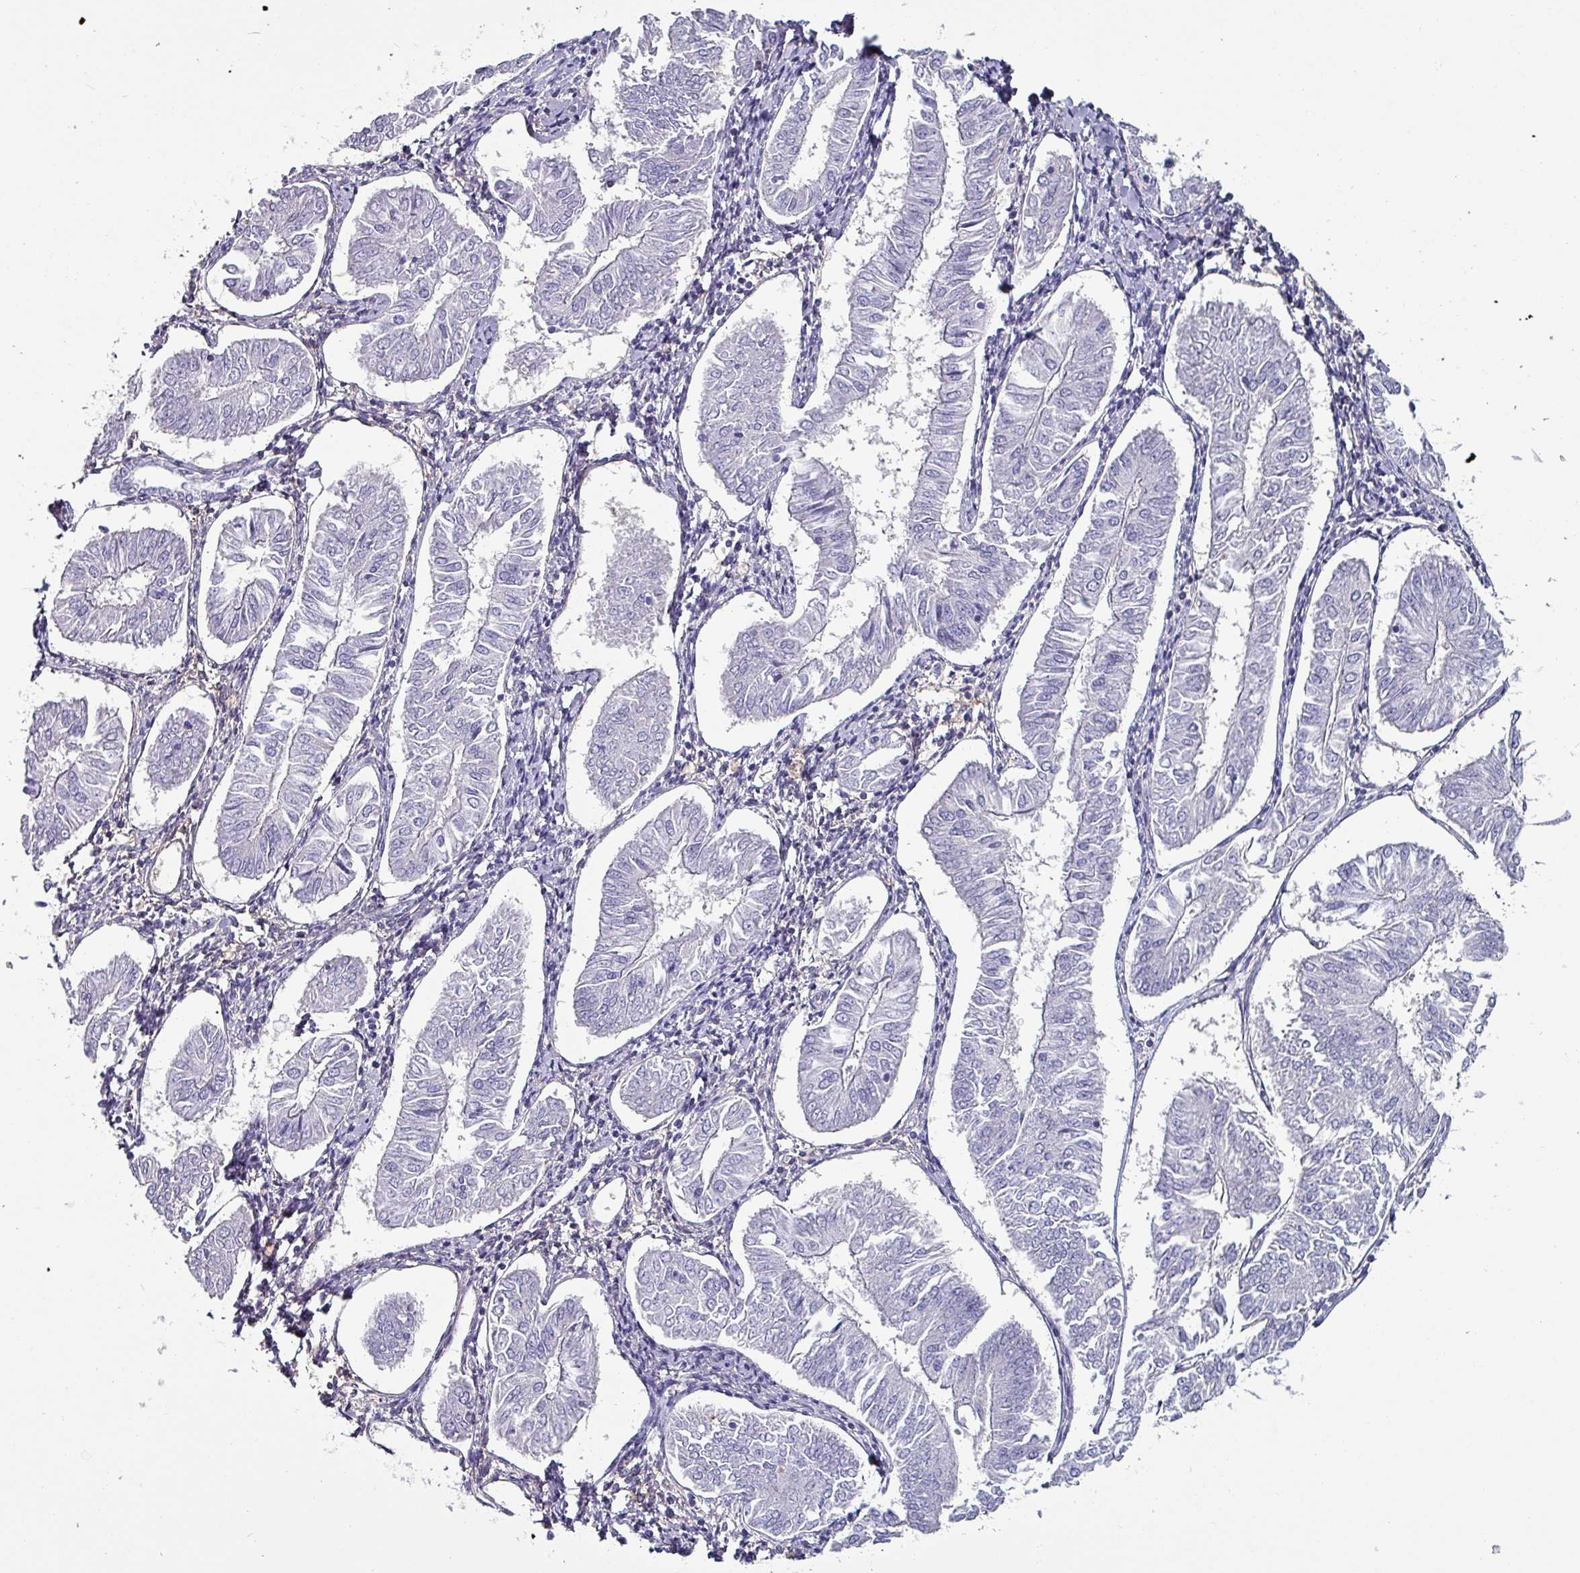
{"staining": {"intensity": "negative", "quantity": "none", "location": "none"}, "tissue": "endometrial cancer", "cell_type": "Tumor cells", "image_type": "cancer", "snomed": [{"axis": "morphology", "description": "Adenocarcinoma, NOS"}, {"axis": "topography", "description": "Endometrium"}], "caption": "IHC micrograph of neoplastic tissue: human adenocarcinoma (endometrial) stained with DAB displays no significant protein positivity in tumor cells. The staining was performed using DAB to visualize the protein expression in brown, while the nuclei were stained in blue with hematoxylin (Magnification: 20x).", "gene": "ZNF816-ZNF321P", "patient": {"sex": "female", "age": 58}}